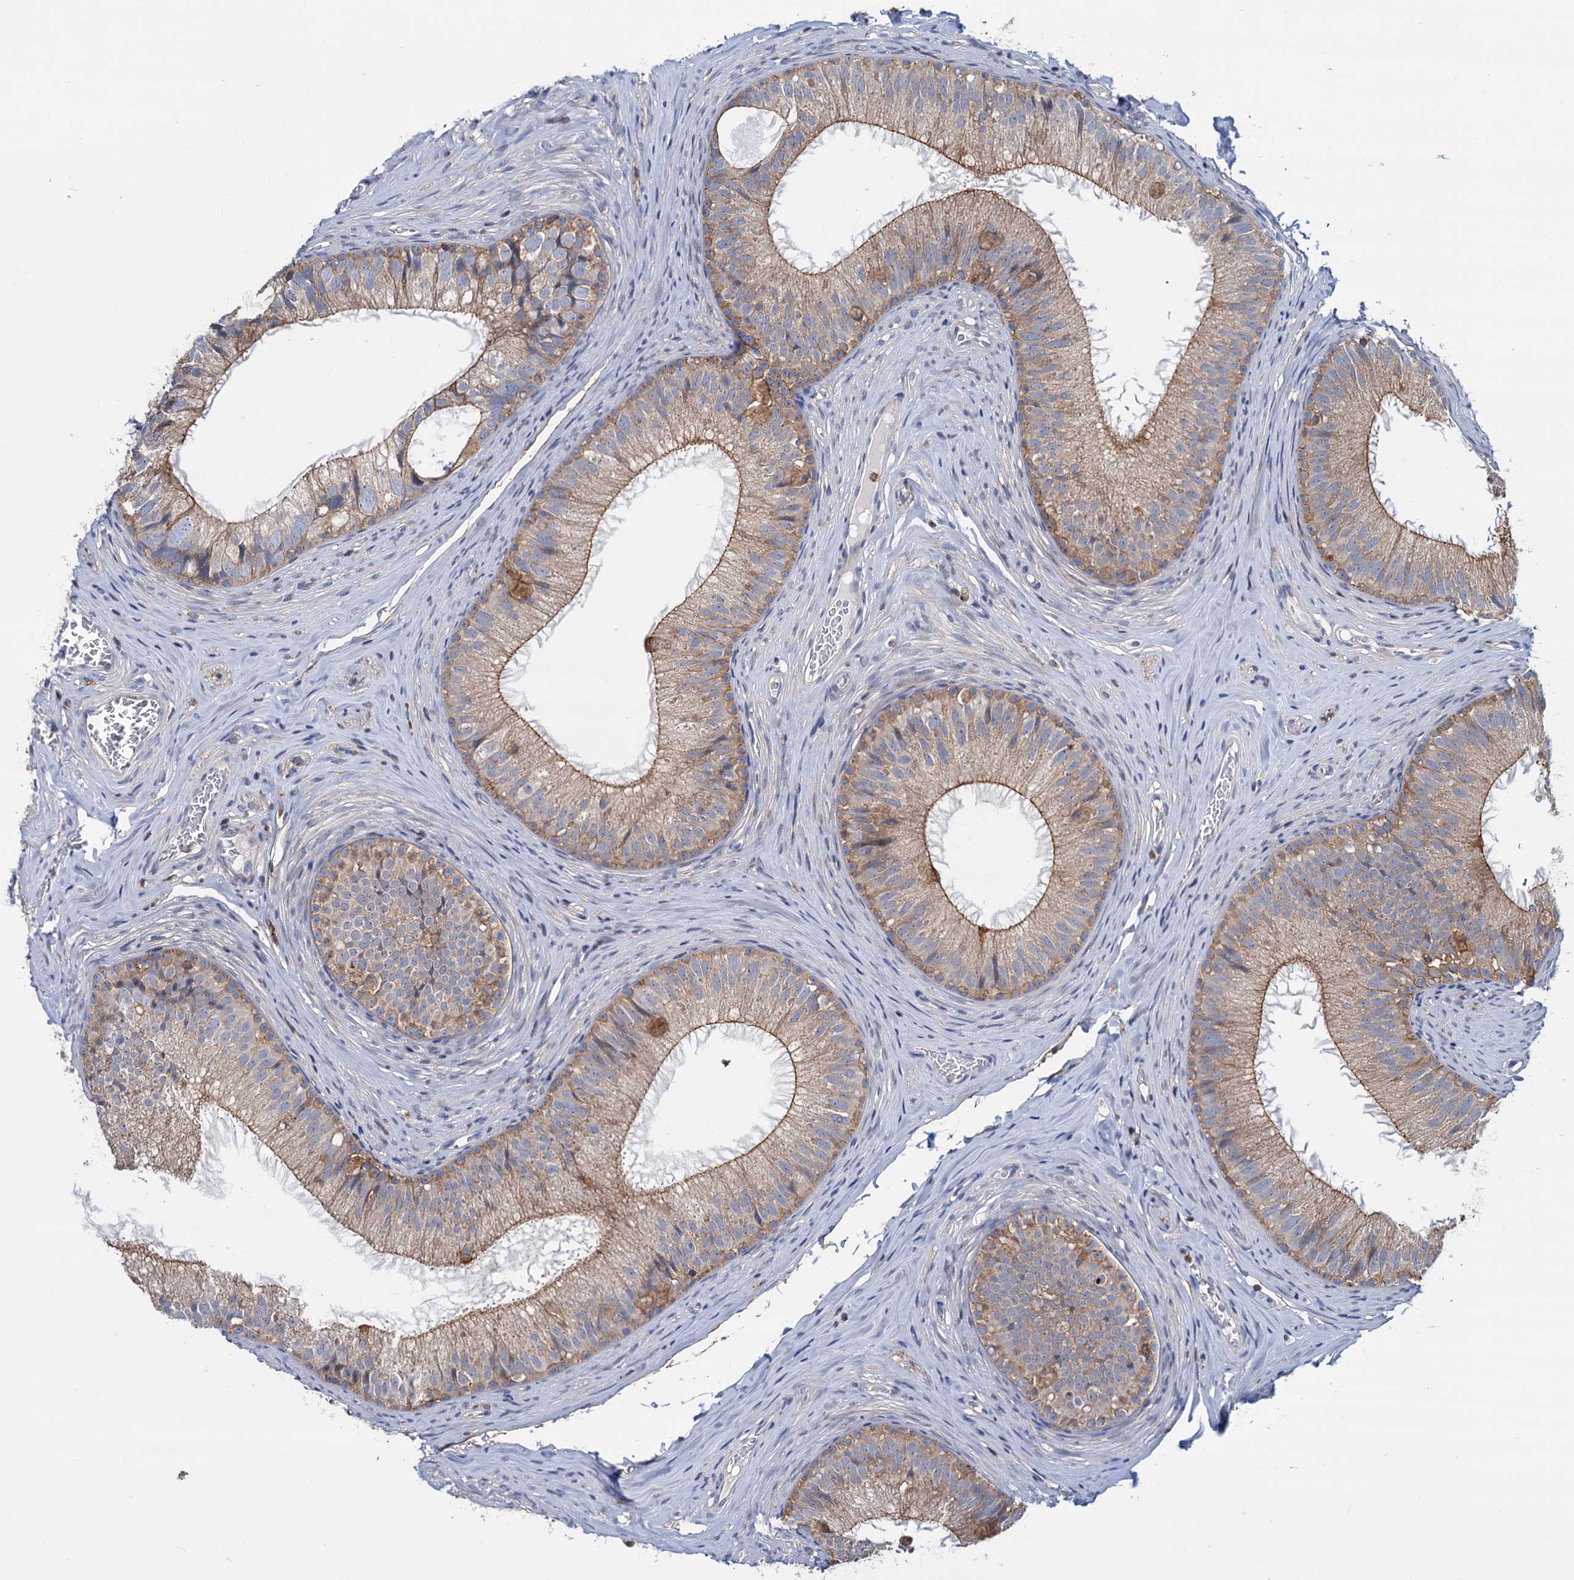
{"staining": {"intensity": "moderate", "quantity": "25%-75%", "location": "cytoplasmic/membranous"}, "tissue": "epididymis", "cell_type": "Glandular cells", "image_type": "normal", "snomed": [{"axis": "morphology", "description": "Normal tissue, NOS"}, {"axis": "topography", "description": "Epididymis"}], "caption": "Immunohistochemistry (IHC) histopathology image of normal epididymis: epididymis stained using immunohistochemistry displays medium levels of moderate protein expression localized specifically in the cytoplasmic/membranous of glandular cells, appearing as a cytoplasmic/membranous brown color.", "gene": "LRCH4", "patient": {"sex": "male", "age": 34}}